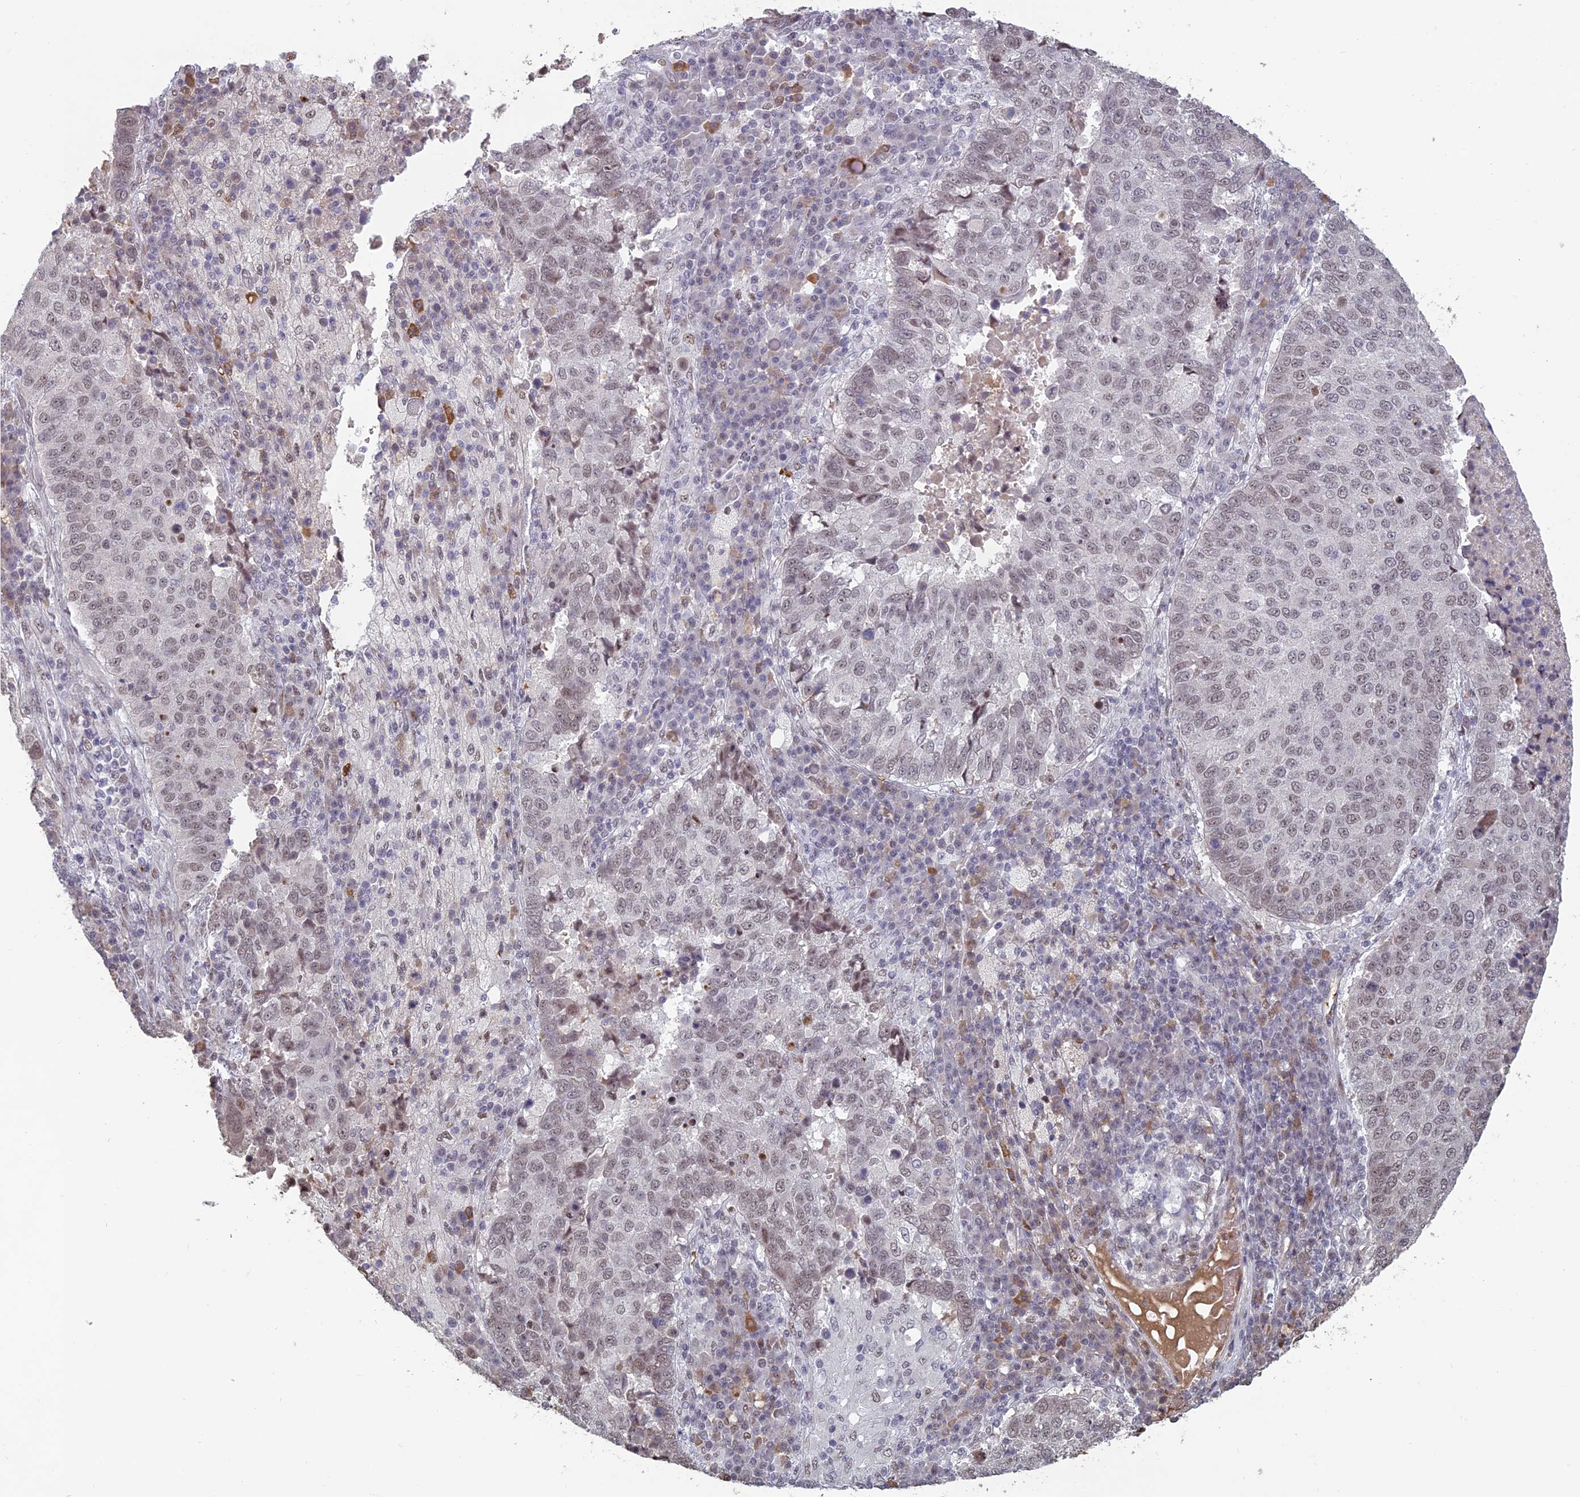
{"staining": {"intensity": "weak", "quantity": ">75%", "location": "nuclear"}, "tissue": "lung cancer", "cell_type": "Tumor cells", "image_type": "cancer", "snomed": [{"axis": "morphology", "description": "Squamous cell carcinoma, NOS"}, {"axis": "topography", "description": "Lung"}], "caption": "A micrograph showing weak nuclear positivity in about >75% of tumor cells in lung cancer (squamous cell carcinoma), as visualized by brown immunohistochemical staining.", "gene": "MFAP1", "patient": {"sex": "male", "age": 73}}